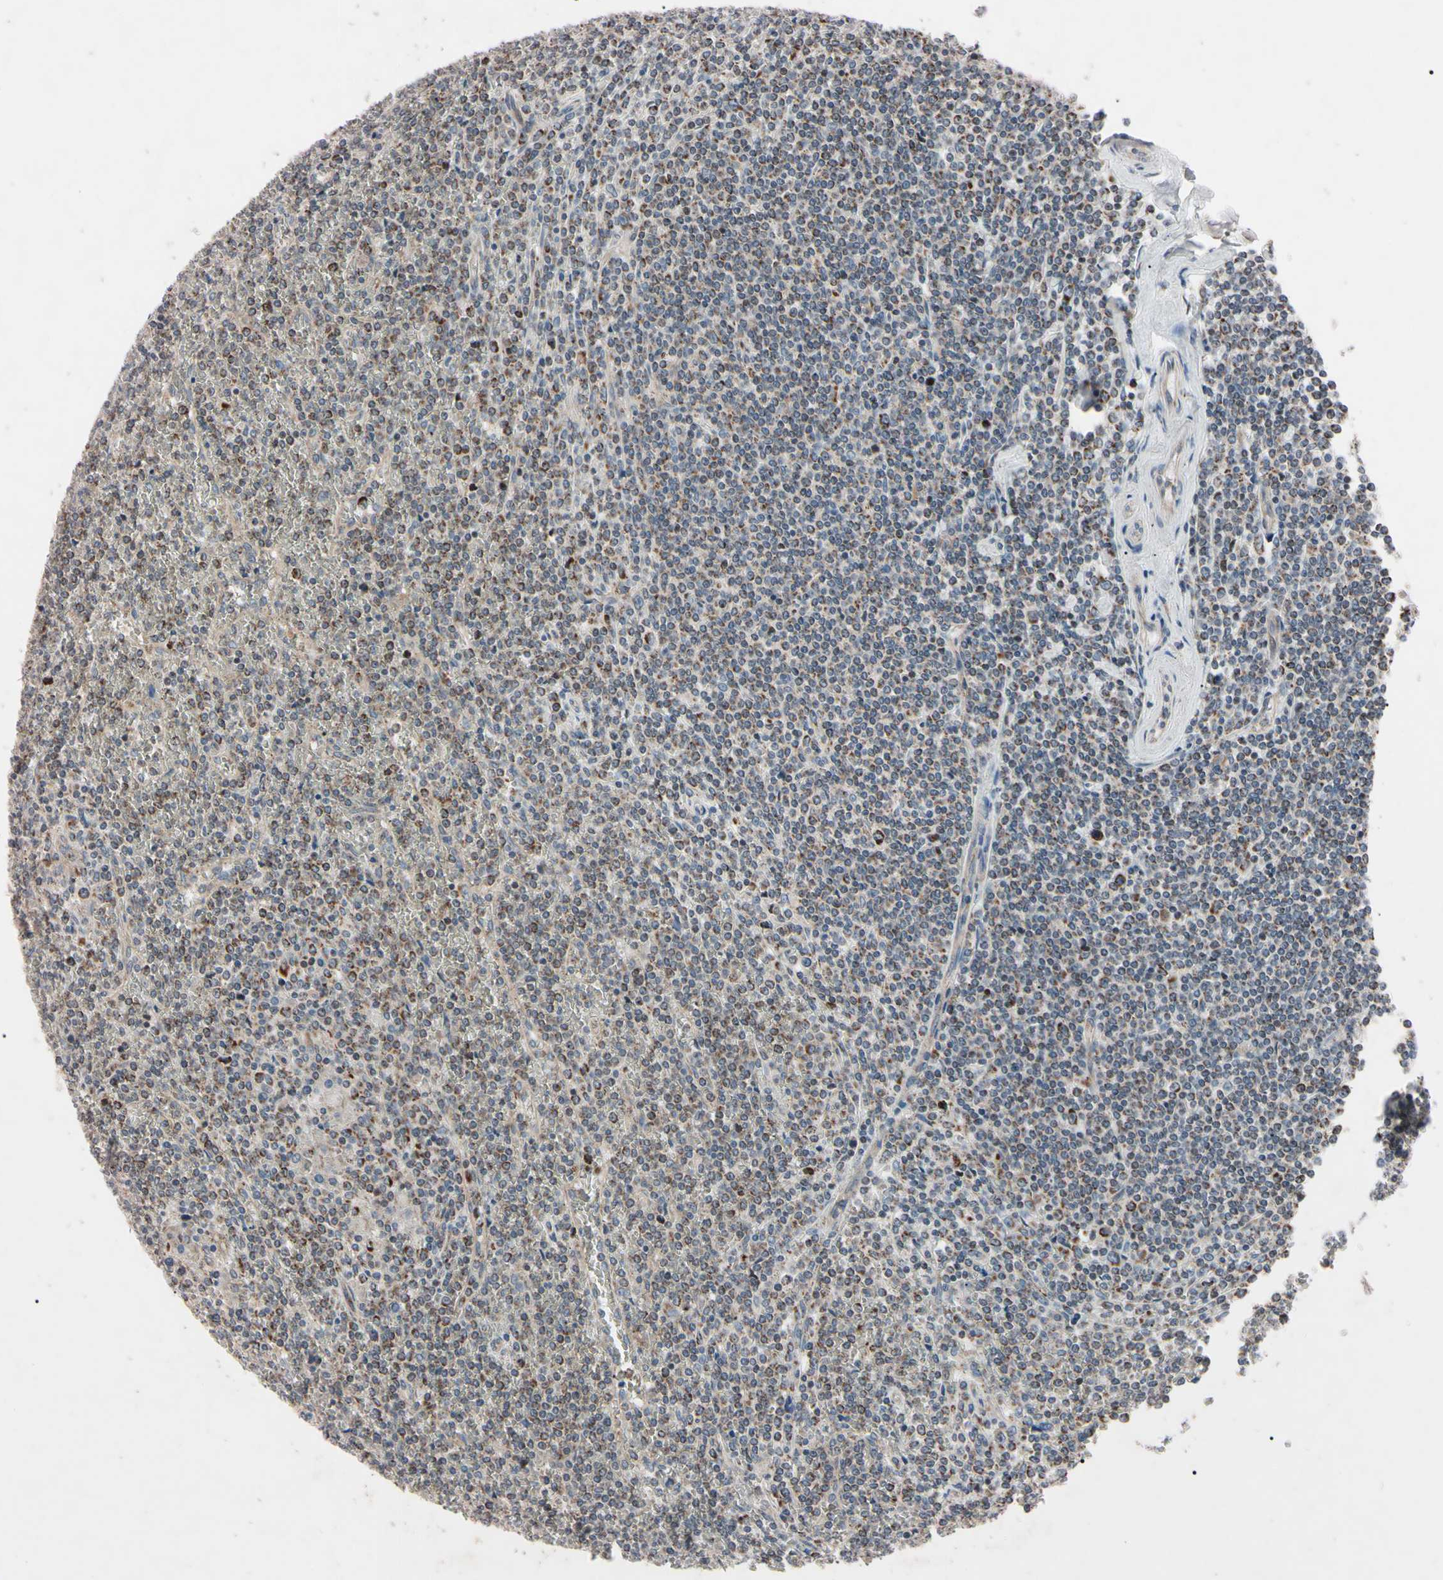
{"staining": {"intensity": "weak", "quantity": "25%-75%", "location": "cytoplasmic/membranous"}, "tissue": "lymphoma", "cell_type": "Tumor cells", "image_type": "cancer", "snomed": [{"axis": "morphology", "description": "Malignant lymphoma, non-Hodgkin's type, Low grade"}, {"axis": "topography", "description": "Spleen"}], "caption": "This photomicrograph displays immunohistochemistry staining of human malignant lymphoma, non-Hodgkin's type (low-grade), with low weak cytoplasmic/membranous expression in about 25%-75% of tumor cells.", "gene": "TNFRSF1A", "patient": {"sex": "female", "age": 19}}